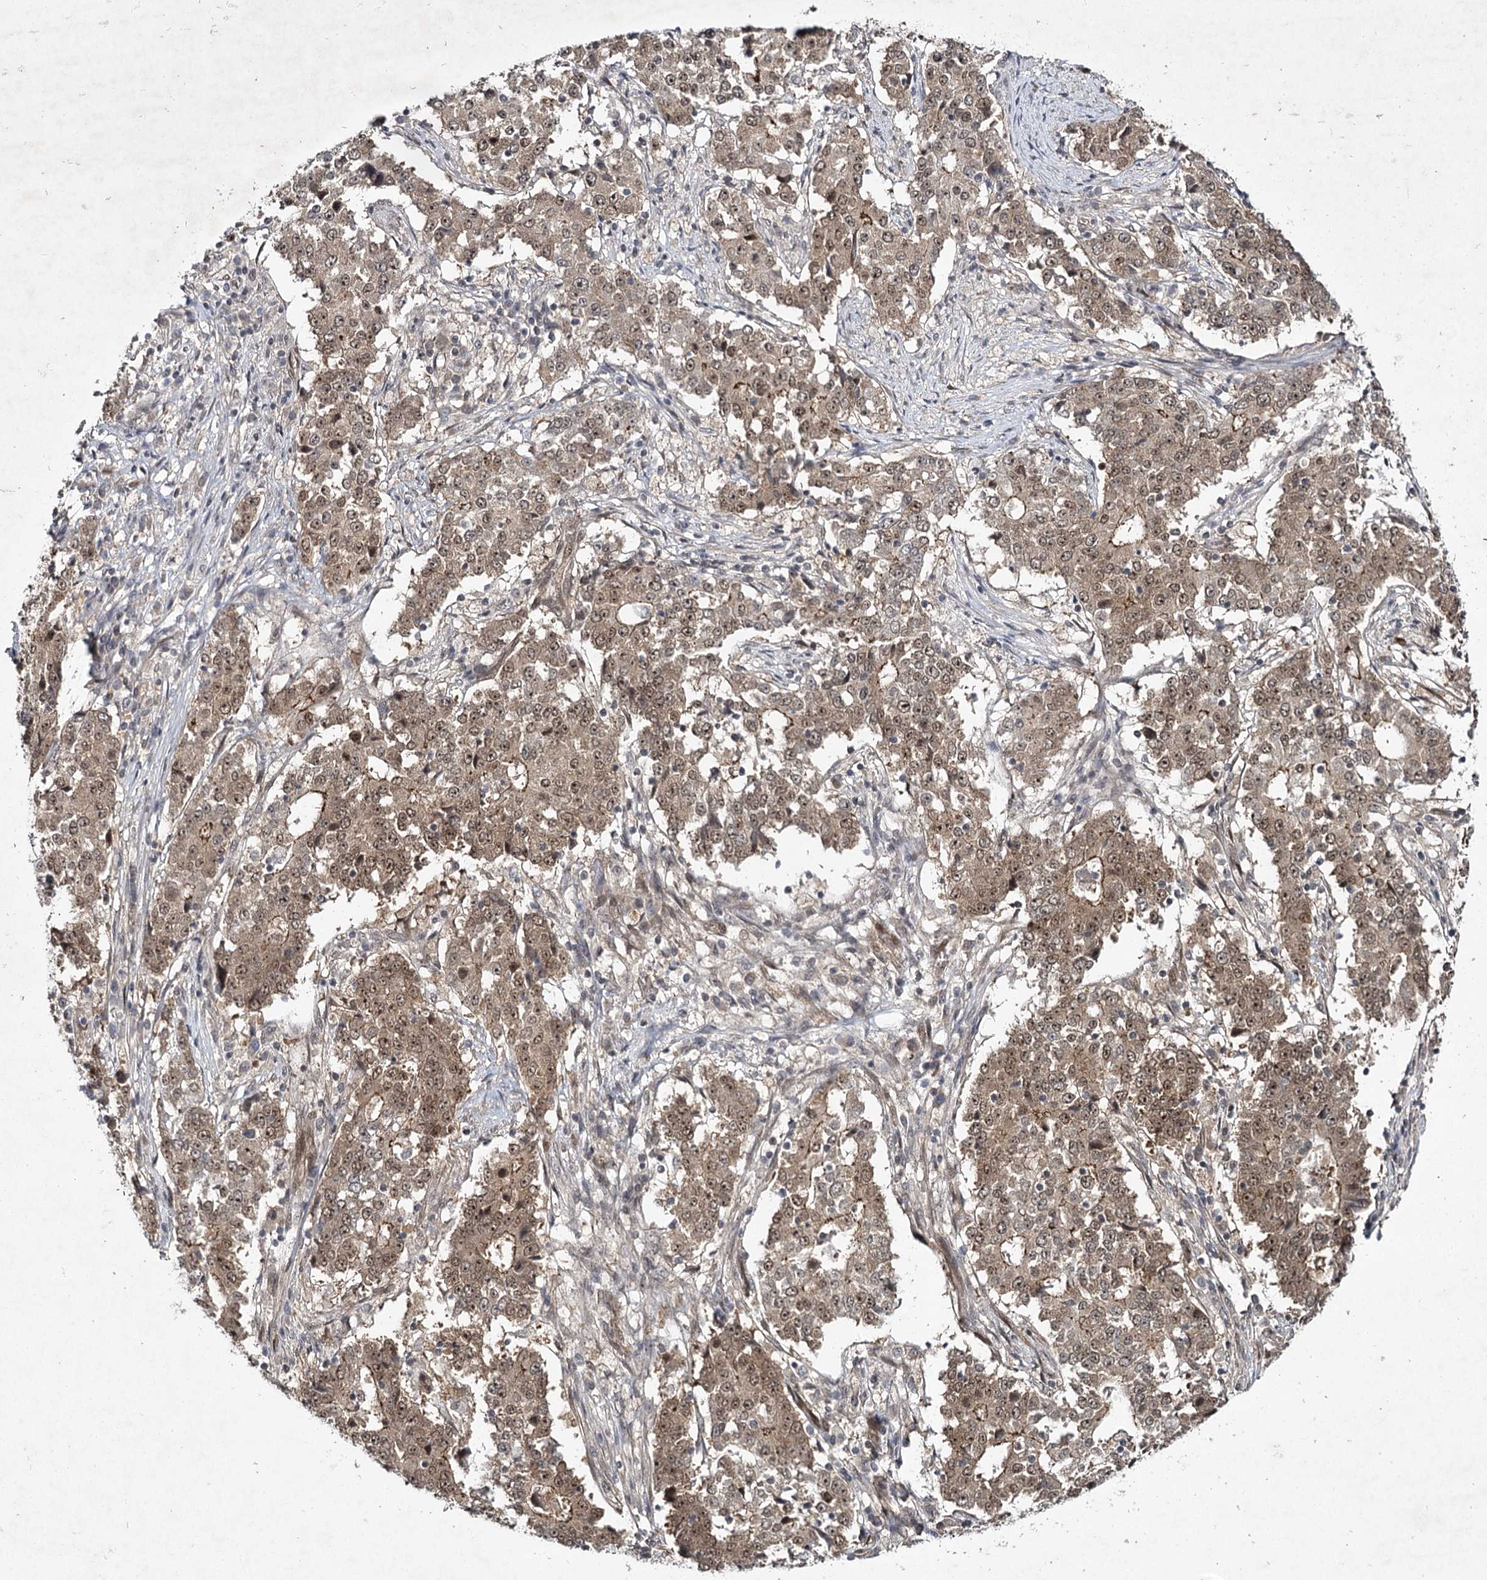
{"staining": {"intensity": "moderate", "quantity": ">75%", "location": "cytoplasmic/membranous,nuclear"}, "tissue": "stomach cancer", "cell_type": "Tumor cells", "image_type": "cancer", "snomed": [{"axis": "morphology", "description": "Adenocarcinoma, NOS"}, {"axis": "topography", "description": "Stomach"}], "caption": "About >75% of tumor cells in adenocarcinoma (stomach) show moderate cytoplasmic/membranous and nuclear protein staining as visualized by brown immunohistochemical staining.", "gene": "DCUN1D4", "patient": {"sex": "male", "age": 59}}